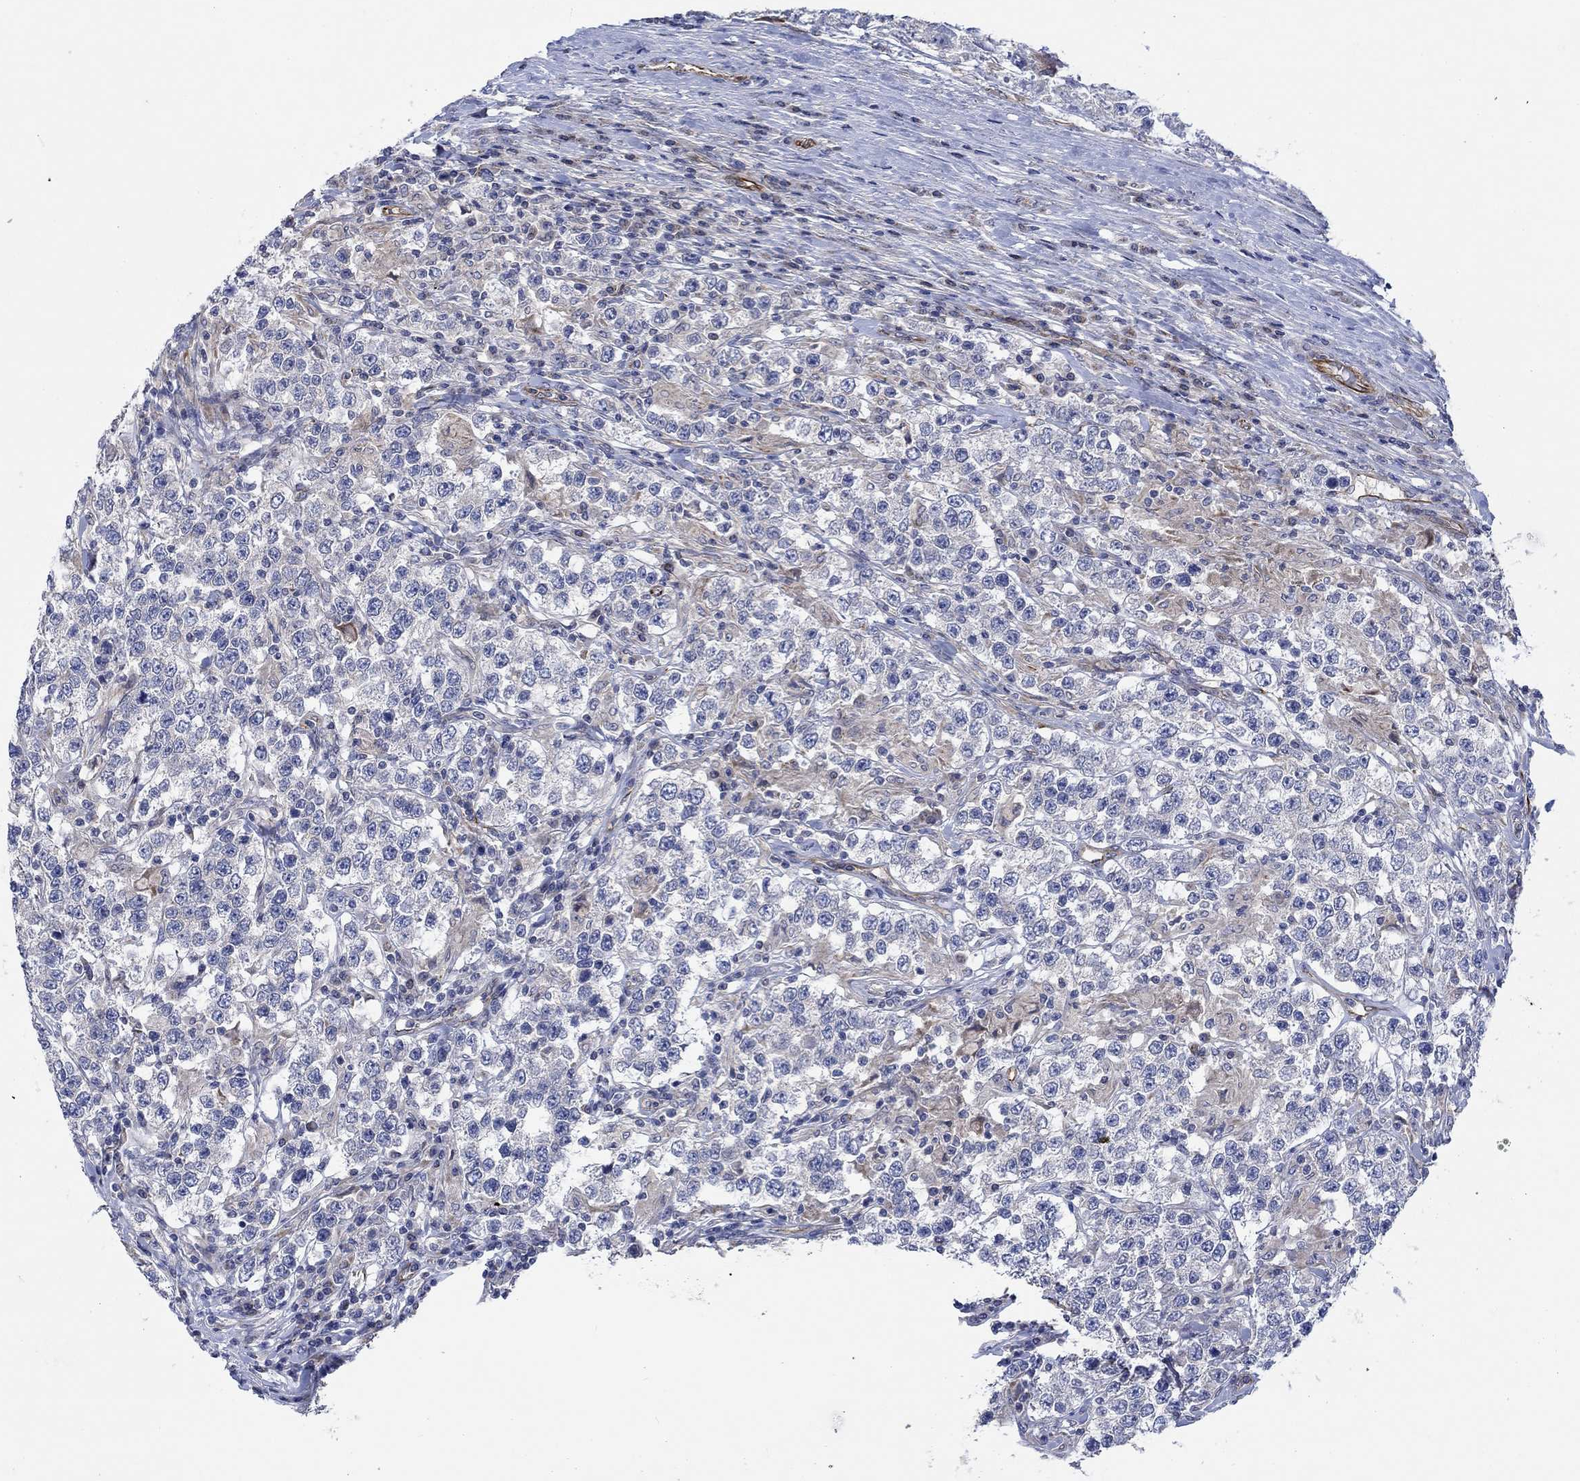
{"staining": {"intensity": "weak", "quantity": "<25%", "location": "cytoplasmic/membranous"}, "tissue": "testis cancer", "cell_type": "Tumor cells", "image_type": "cancer", "snomed": [{"axis": "morphology", "description": "Seminoma, NOS"}, {"axis": "morphology", "description": "Carcinoma, Embryonal, NOS"}, {"axis": "topography", "description": "Testis"}], "caption": "High power microscopy image of an immunohistochemistry (IHC) image of seminoma (testis), revealing no significant positivity in tumor cells.", "gene": "CAMK1D", "patient": {"sex": "male", "age": 41}}